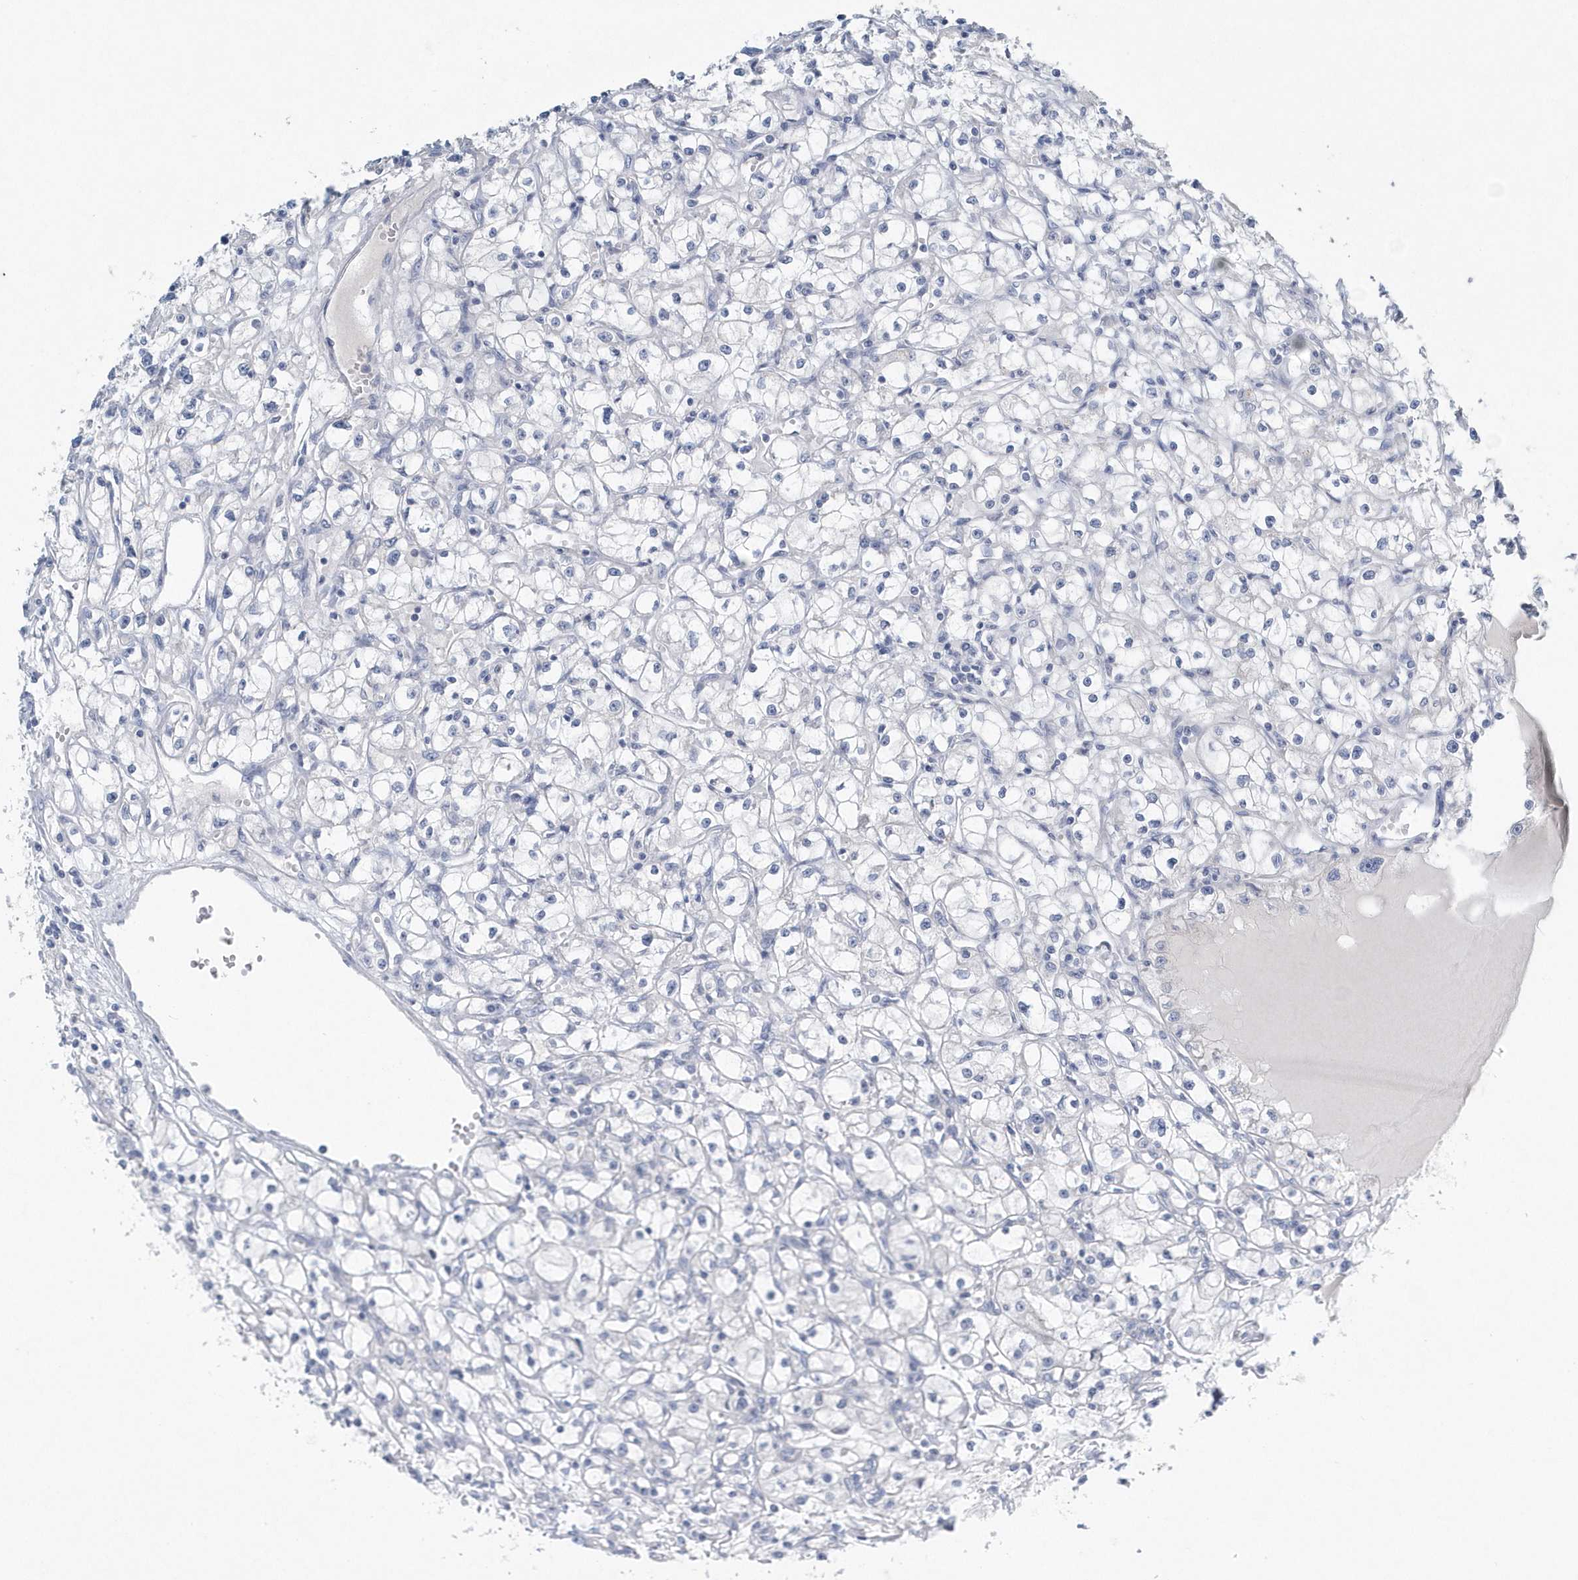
{"staining": {"intensity": "negative", "quantity": "none", "location": "none"}, "tissue": "renal cancer", "cell_type": "Tumor cells", "image_type": "cancer", "snomed": [{"axis": "morphology", "description": "Adenocarcinoma, NOS"}, {"axis": "topography", "description": "Kidney"}], "caption": "Protein analysis of renal cancer demonstrates no significant staining in tumor cells.", "gene": "SPATA18", "patient": {"sex": "male", "age": 56}}